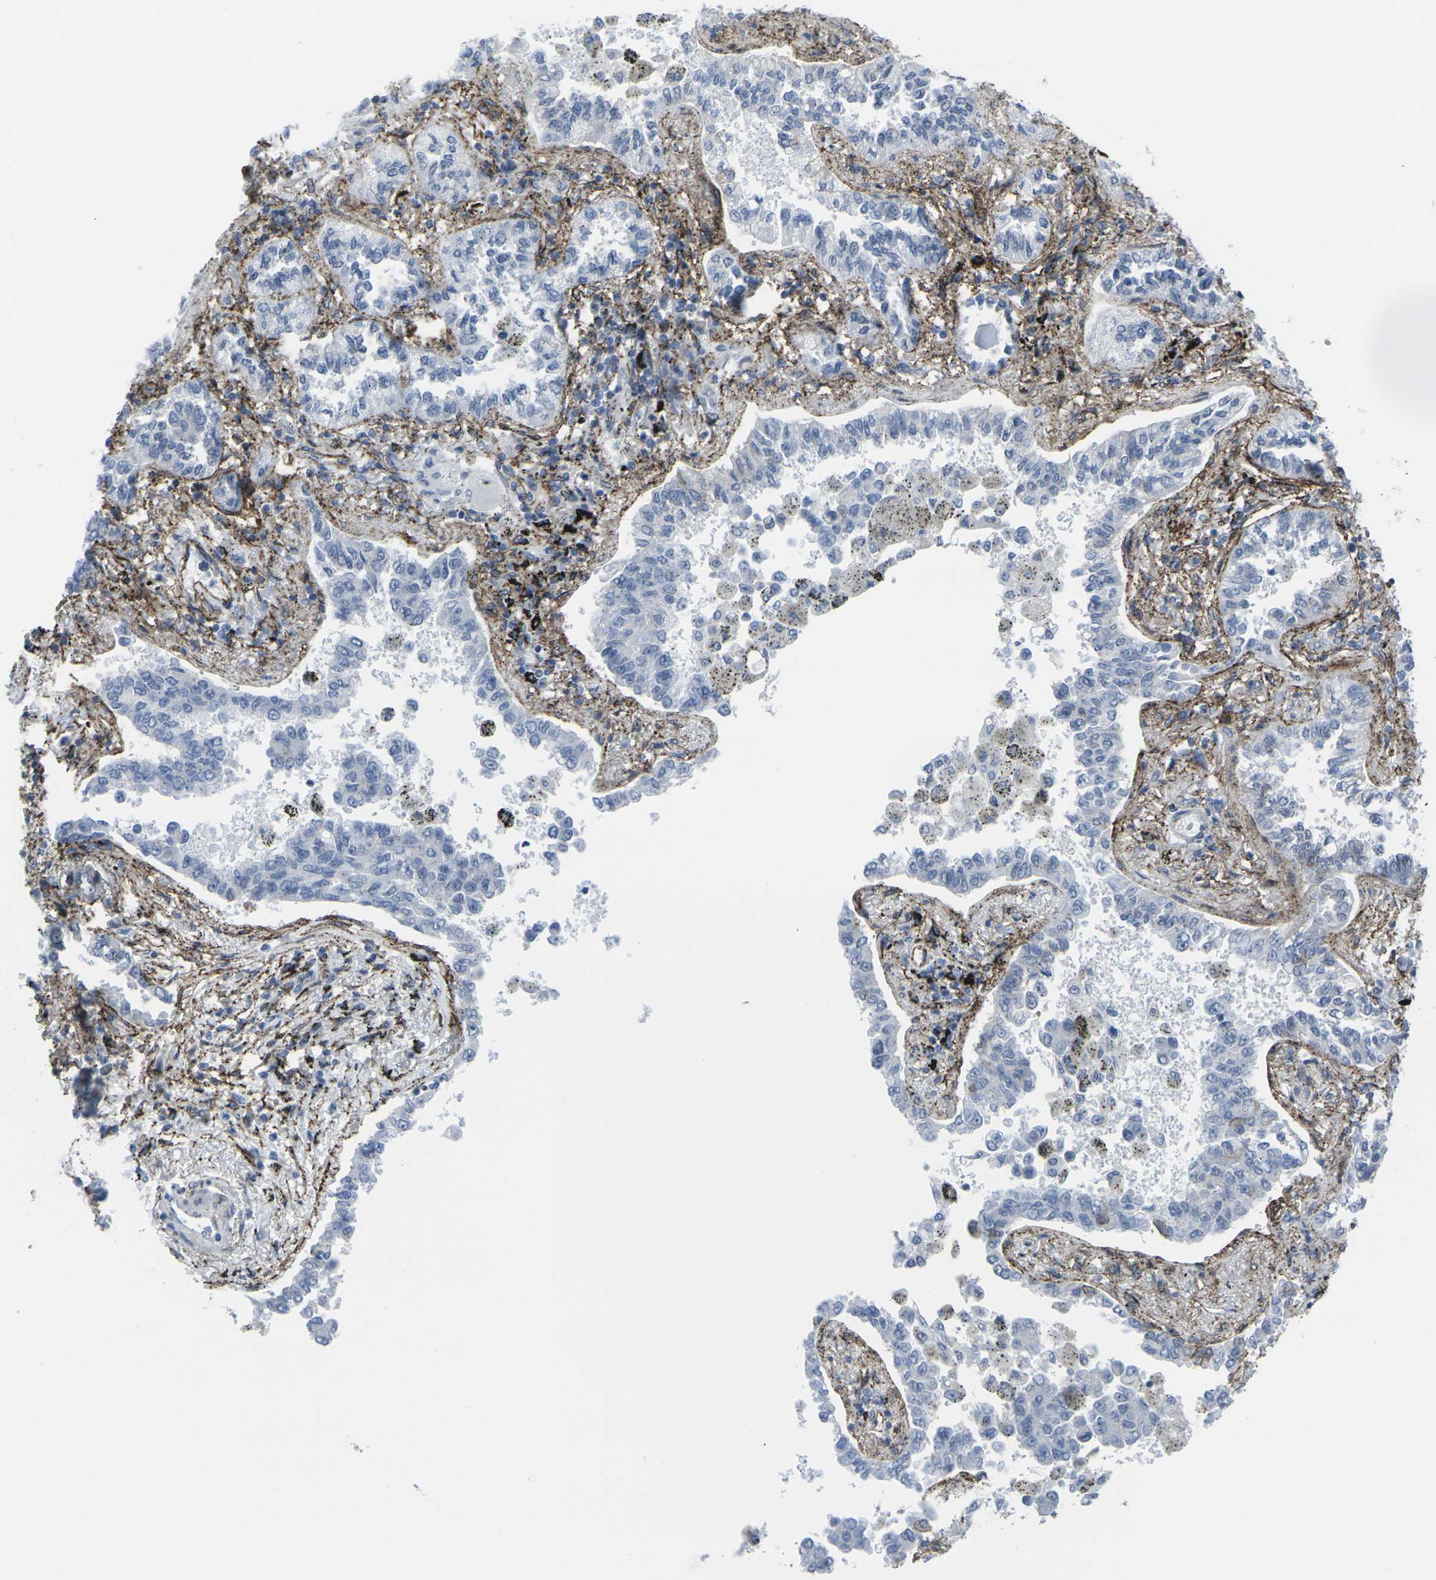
{"staining": {"intensity": "negative", "quantity": "none", "location": "none"}, "tissue": "lung cancer", "cell_type": "Tumor cells", "image_type": "cancer", "snomed": [{"axis": "morphology", "description": "Normal tissue, NOS"}, {"axis": "morphology", "description": "Adenocarcinoma, NOS"}, {"axis": "topography", "description": "Lung"}], "caption": "Lung cancer stained for a protein using immunohistochemistry reveals no staining tumor cells.", "gene": "CDH11", "patient": {"sex": "male", "age": 59}}